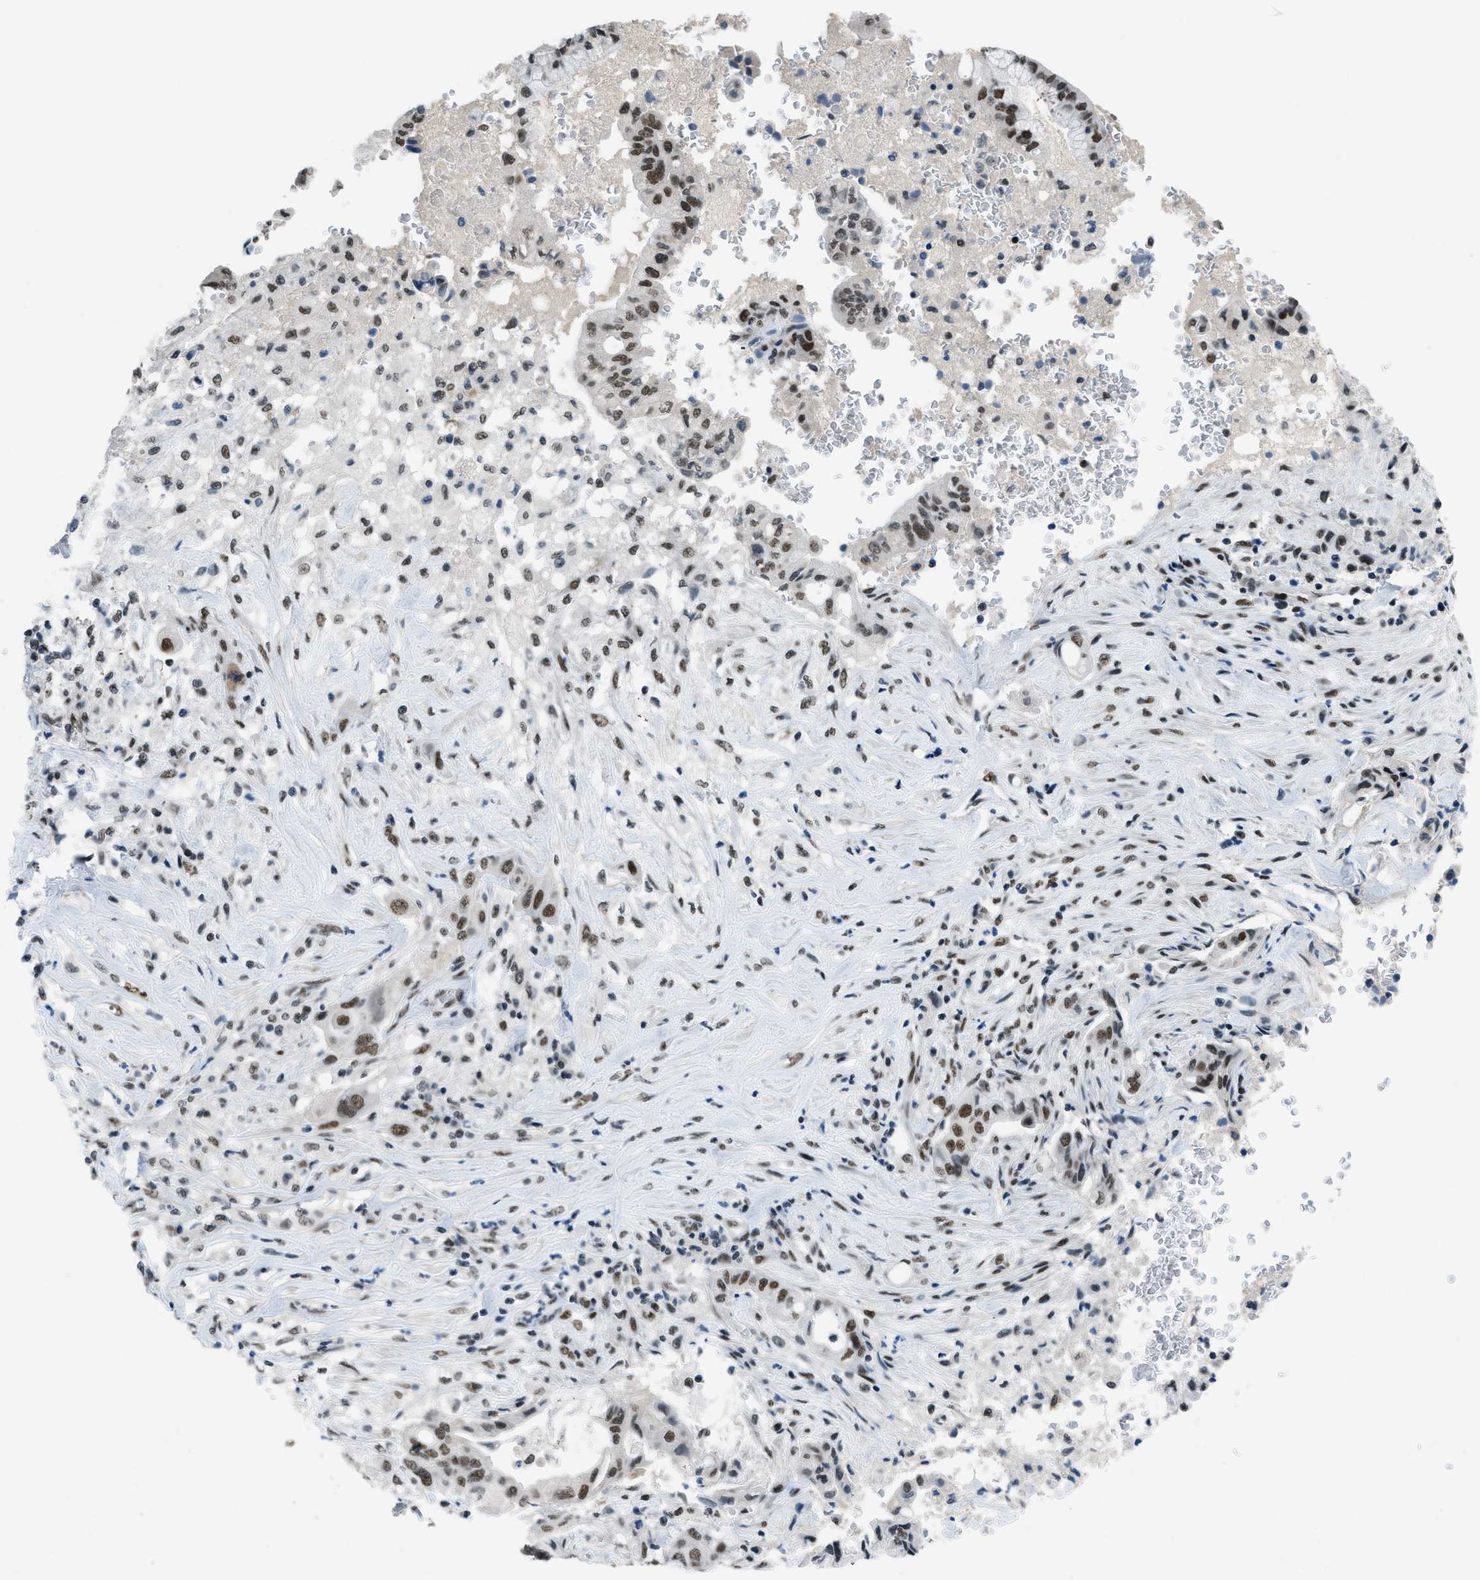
{"staining": {"intensity": "strong", "quantity": ">75%", "location": "nuclear"}, "tissue": "pancreatic cancer", "cell_type": "Tumor cells", "image_type": "cancer", "snomed": [{"axis": "morphology", "description": "Adenocarcinoma, NOS"}, {"axis": "topography", "description": "Pancreas"}], "caption": "This micrograph exhibits immunohistochemistry (IHC) staining of adenocarcinoma (pancreatic), with high strong nuclear expression in about >75% of tumor cells.", "gene": "GATAD2B", "patient": {"sex": "female", "age": 73}}